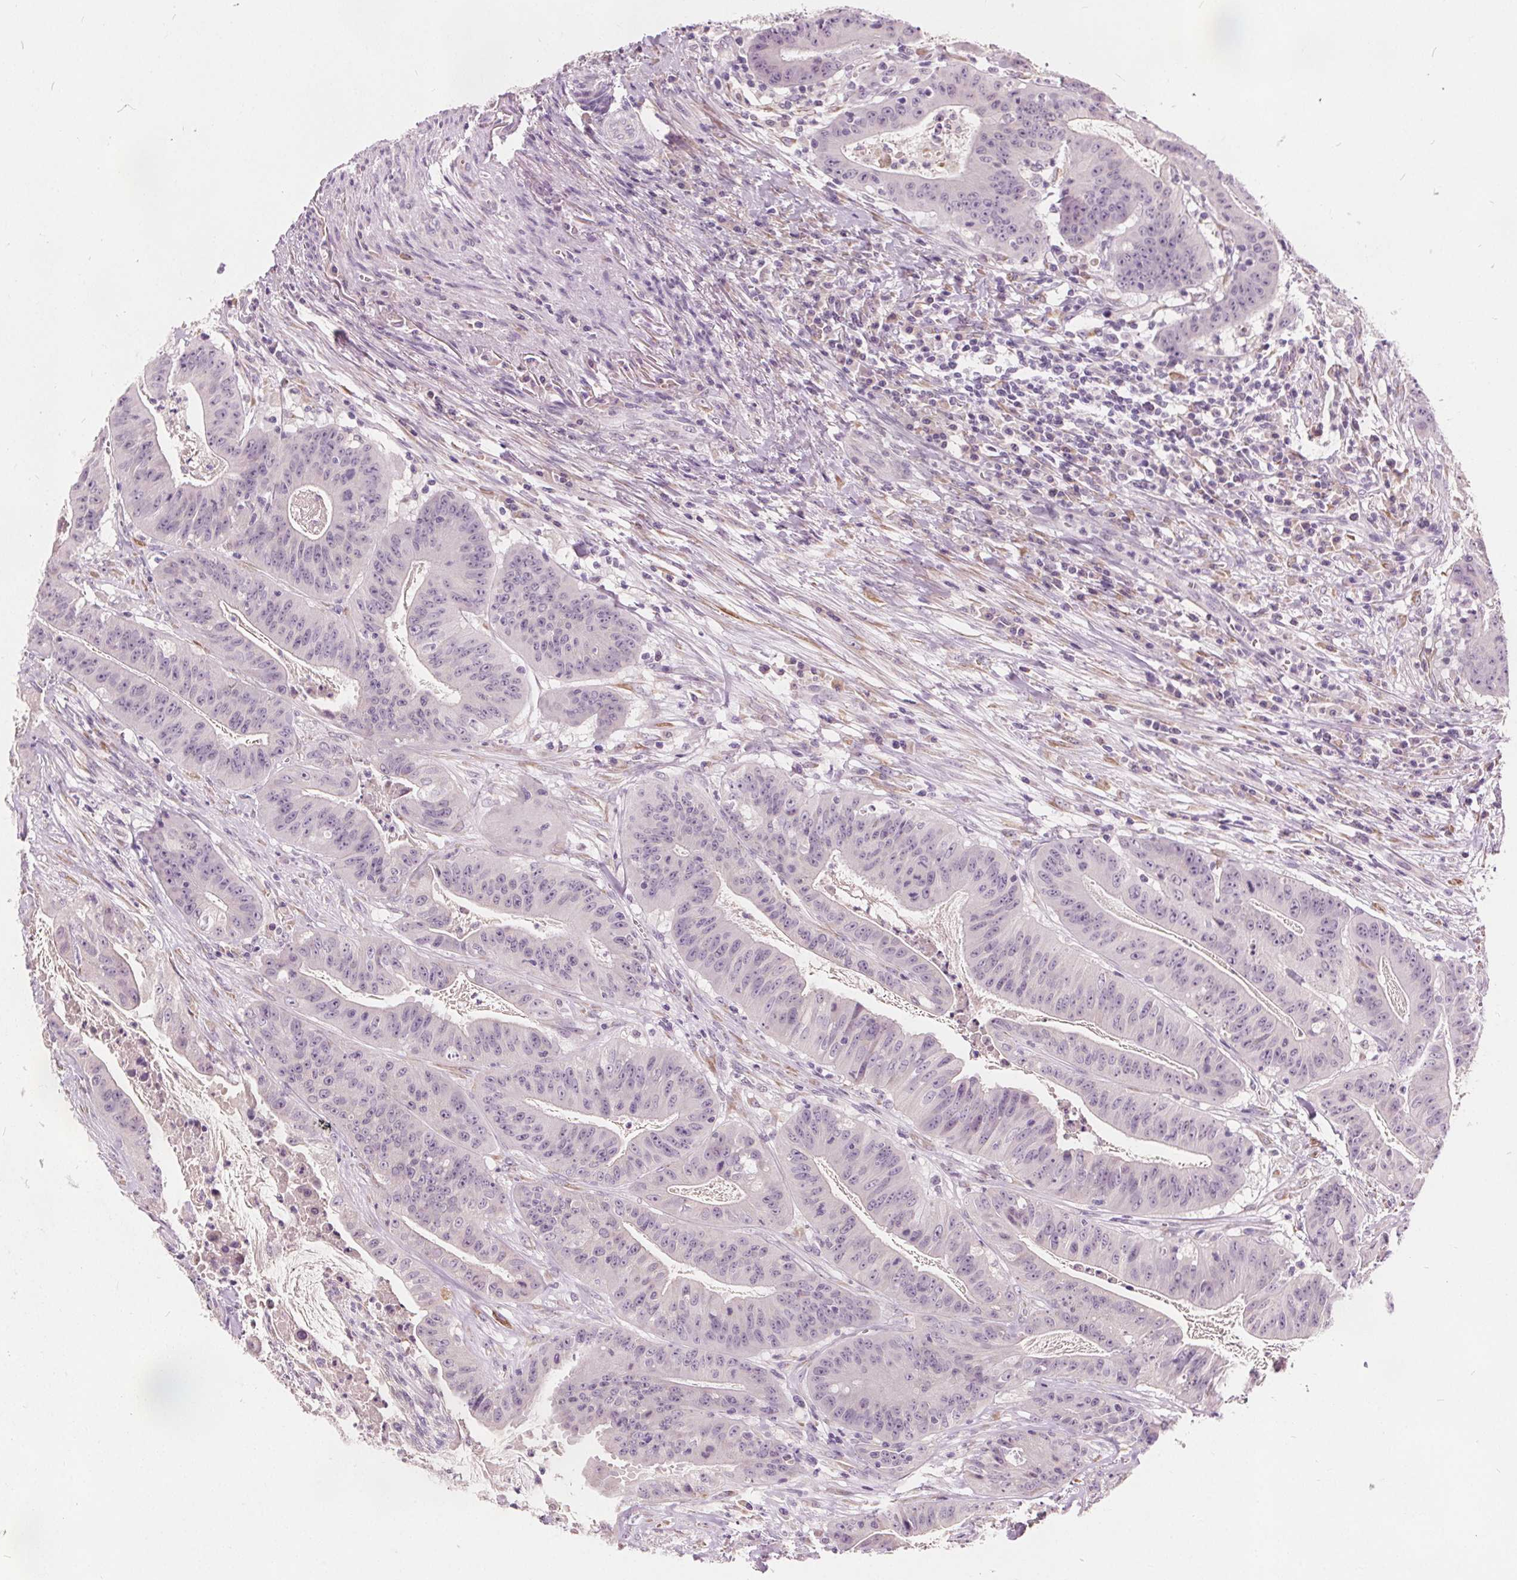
{"staining": {"intensity": "negative", "quantity": "none", "location": "none"}, "tissue": "colorectal cancer", "cell_type": "Tumor cells", "image_type": "cancer", "snomed": [{"axis": "morphology", "description": "Adenocarcinoma, NOS"}, {"axis": "topography", "description": "Colon"}], "caption": "Adenocarcinoma (colorectal) was stained to show a protein in brown. There is no significant positivity in tumor cells. (DAB (3,3'-diaminobenzidine) immunohistochemistry visualized using brightfield microscopy, high magnification).", "gene": "ACOX2", "patient": {"sex": "male", "age": 33}}